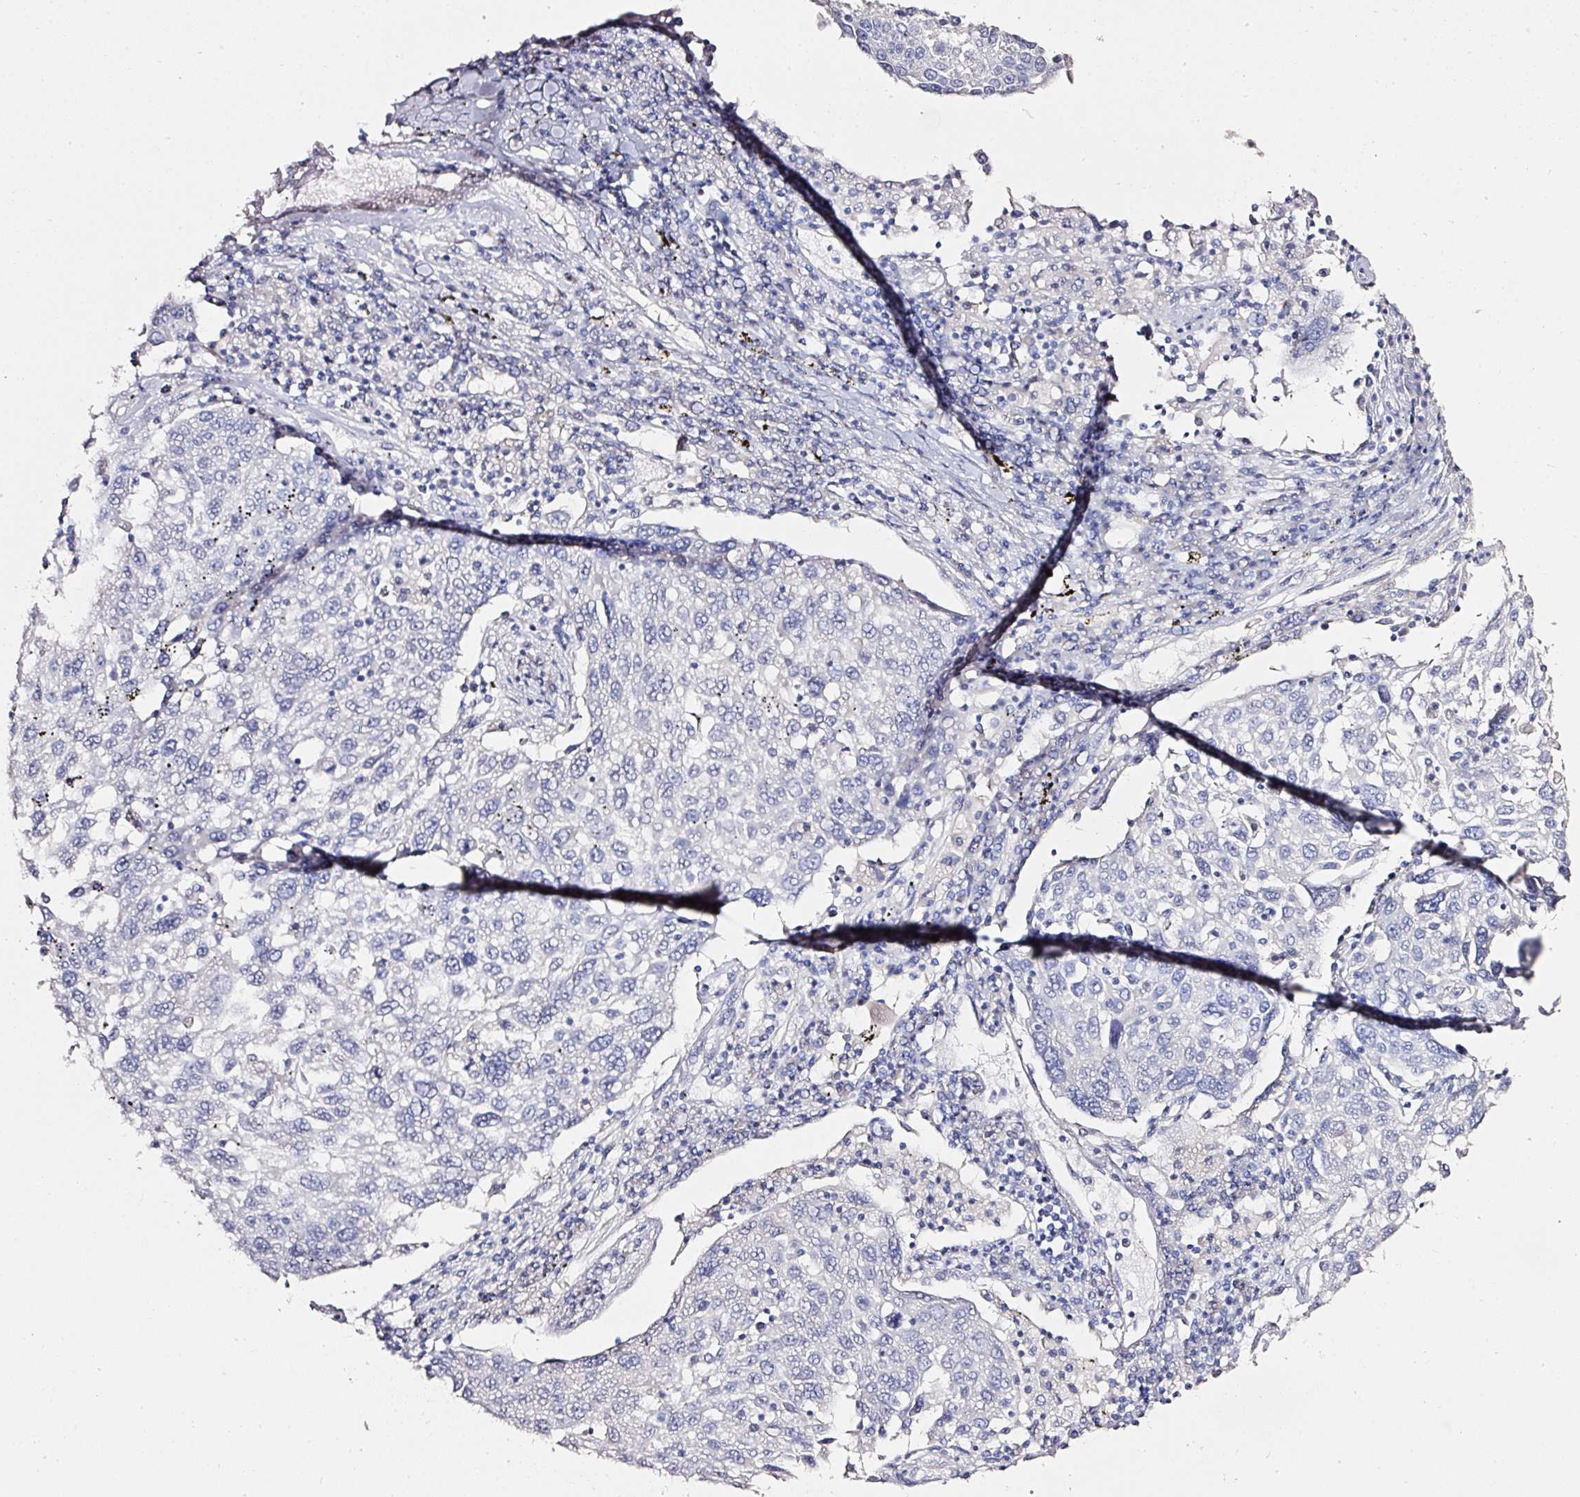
{"staining": {"intensity": "negative", "quantity": "none", "location": "none"}, "tissue": "lung cancer", "cell_type": "Tumor cells", "image_type": "cancer", "snomed": [{"axis": "morphology", "description": "Squamous cell carcinoma, NOS"}, {"axis": "topography", "description": "Lung"}], "caption": "Tumor cells are negative for protein expression in human lung squamous cell carcinoma. (DAB IHC visualized using brightfield microscopy, high magnification).", "gene": "PDXDC1", "patient": {"sex": "male", "age": 65}}